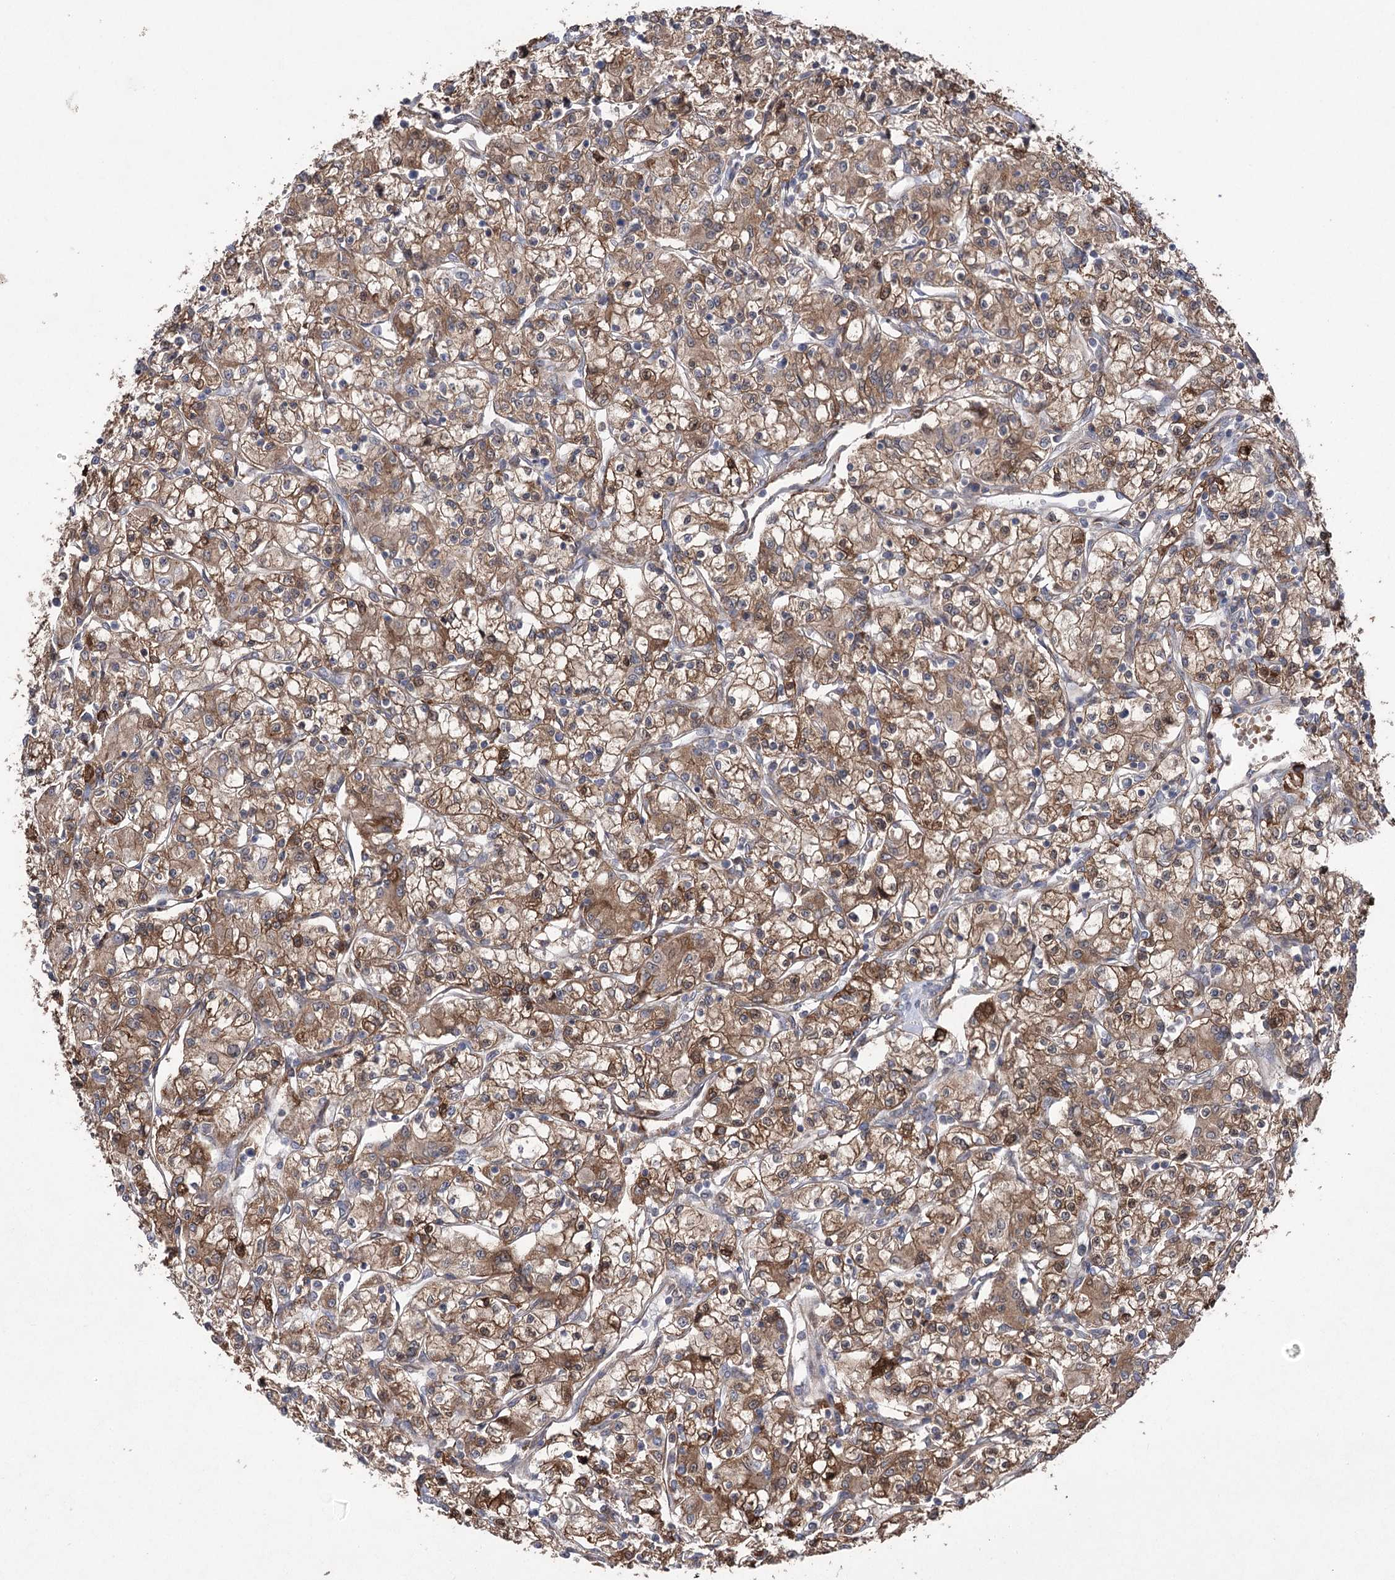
{"staining": {"intensity": "moderate", "quantity": ">75%", "location": "cytoplasmic/membranous"}, "tissue": "renal cancer", "cell_type": "Tumor cells", "image_type": "cancer", "snomed": [{"axis": "morphology", "description": "Adenocarcinoma, NOS"}, {"axis": "topography", "description": "Kidney"}], "caption": "Immunohistochemistry (DAB) staining of adenocarcinoma (renal) exhibits moderate cytoplasmic/membranous protein positivity in approximately >75% of tumor cells.", "gene": "OTUD1", "patient": {"sex": "female", "age": 59}}